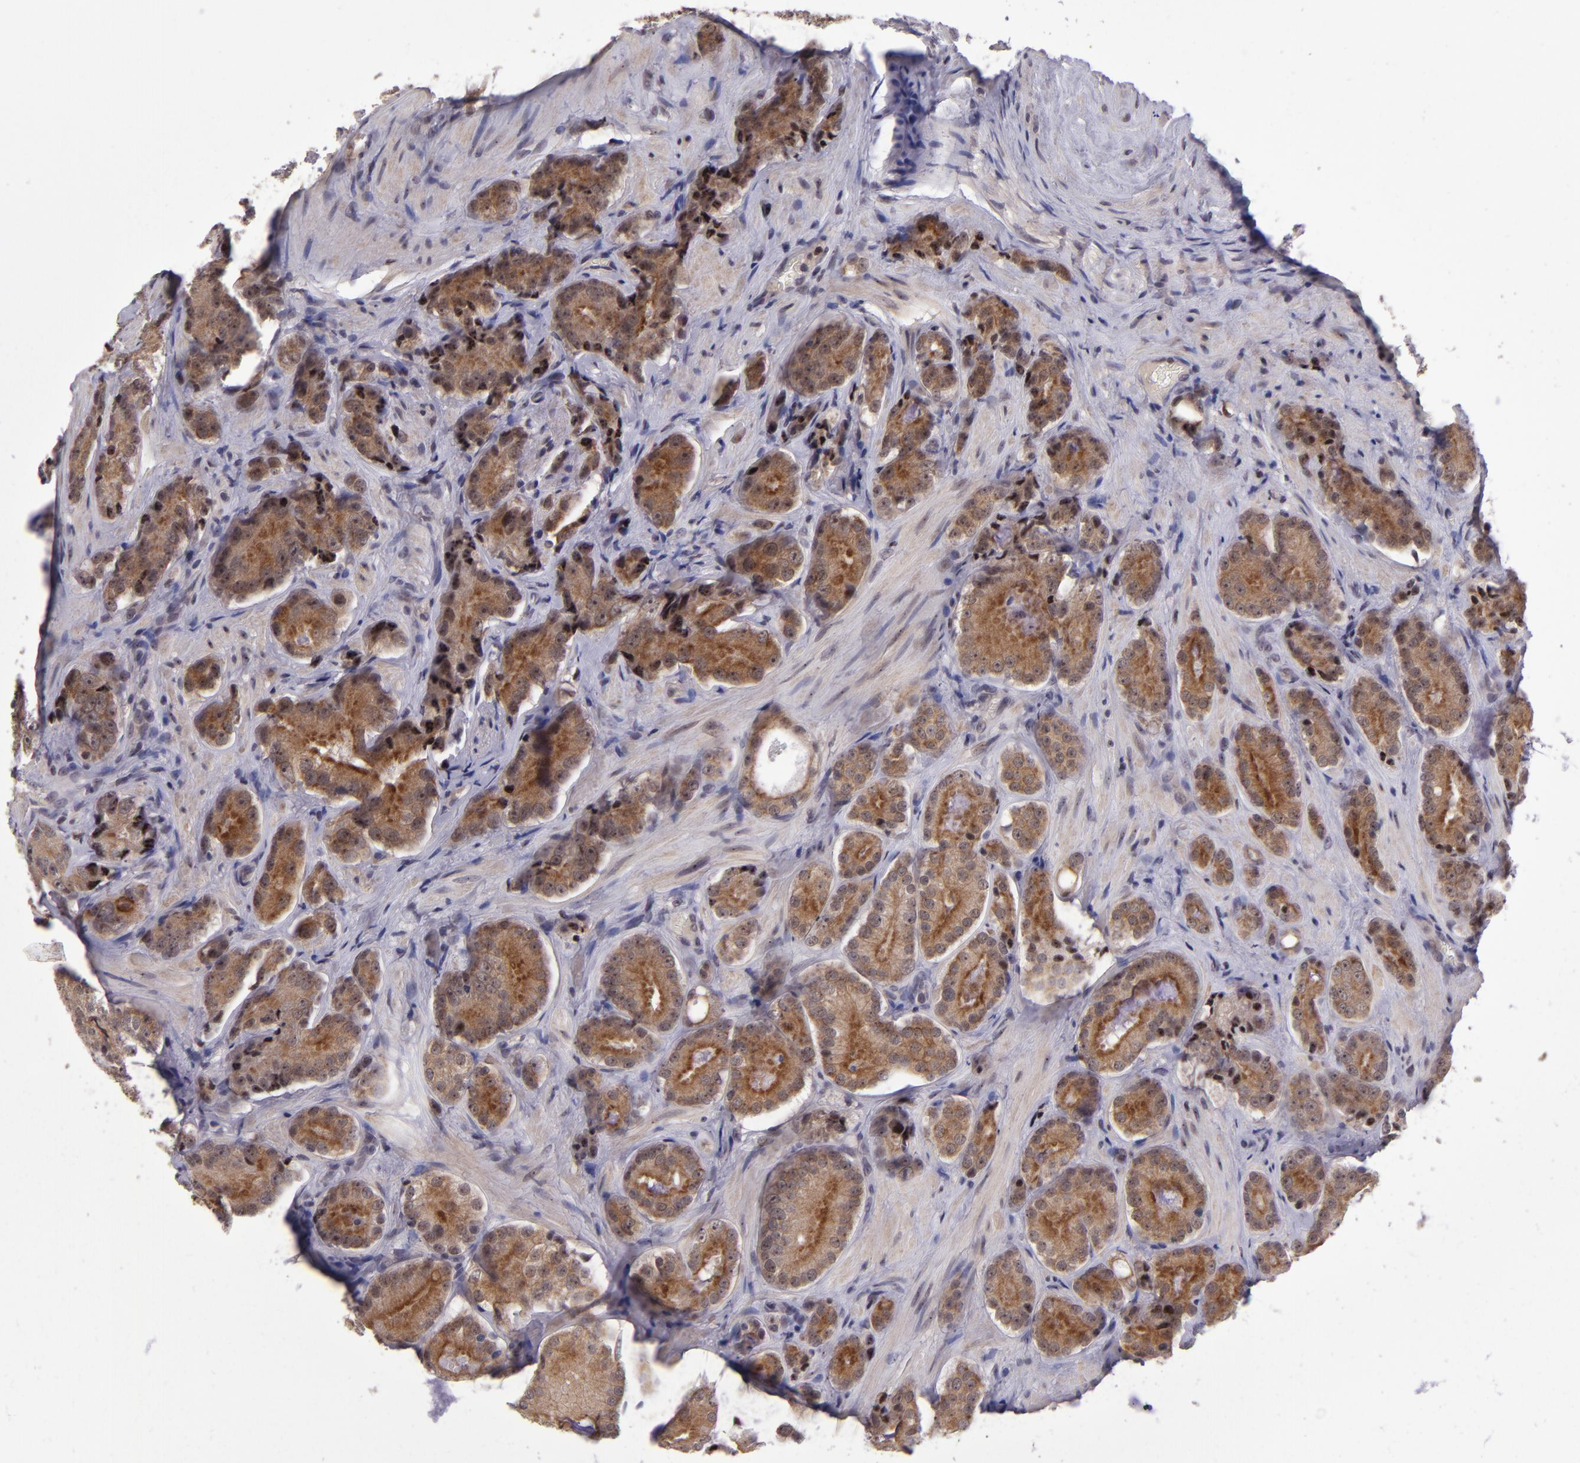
{"staining": {"intensity": "moderate", "quantity": ">75%", "location": "cytoplasmic/membranous"}, "tissue": "prostate cancer", "cell_type": "Tumor cells", "image_type": "cancer", "snomed": [{"axis": "morphology", "description": "Adenocarcinoma, High grade"}, {"axis": "topography", "description": "Prostate"}], "caption": "A histopathology image of human prostate high-grade adenocarcinoma stained for a protein displays moderate cytoplasmic/membranous brown staining in tumor cells.", "gene": "PCNX4", "patient": {"sex": "male", "age": 70}}